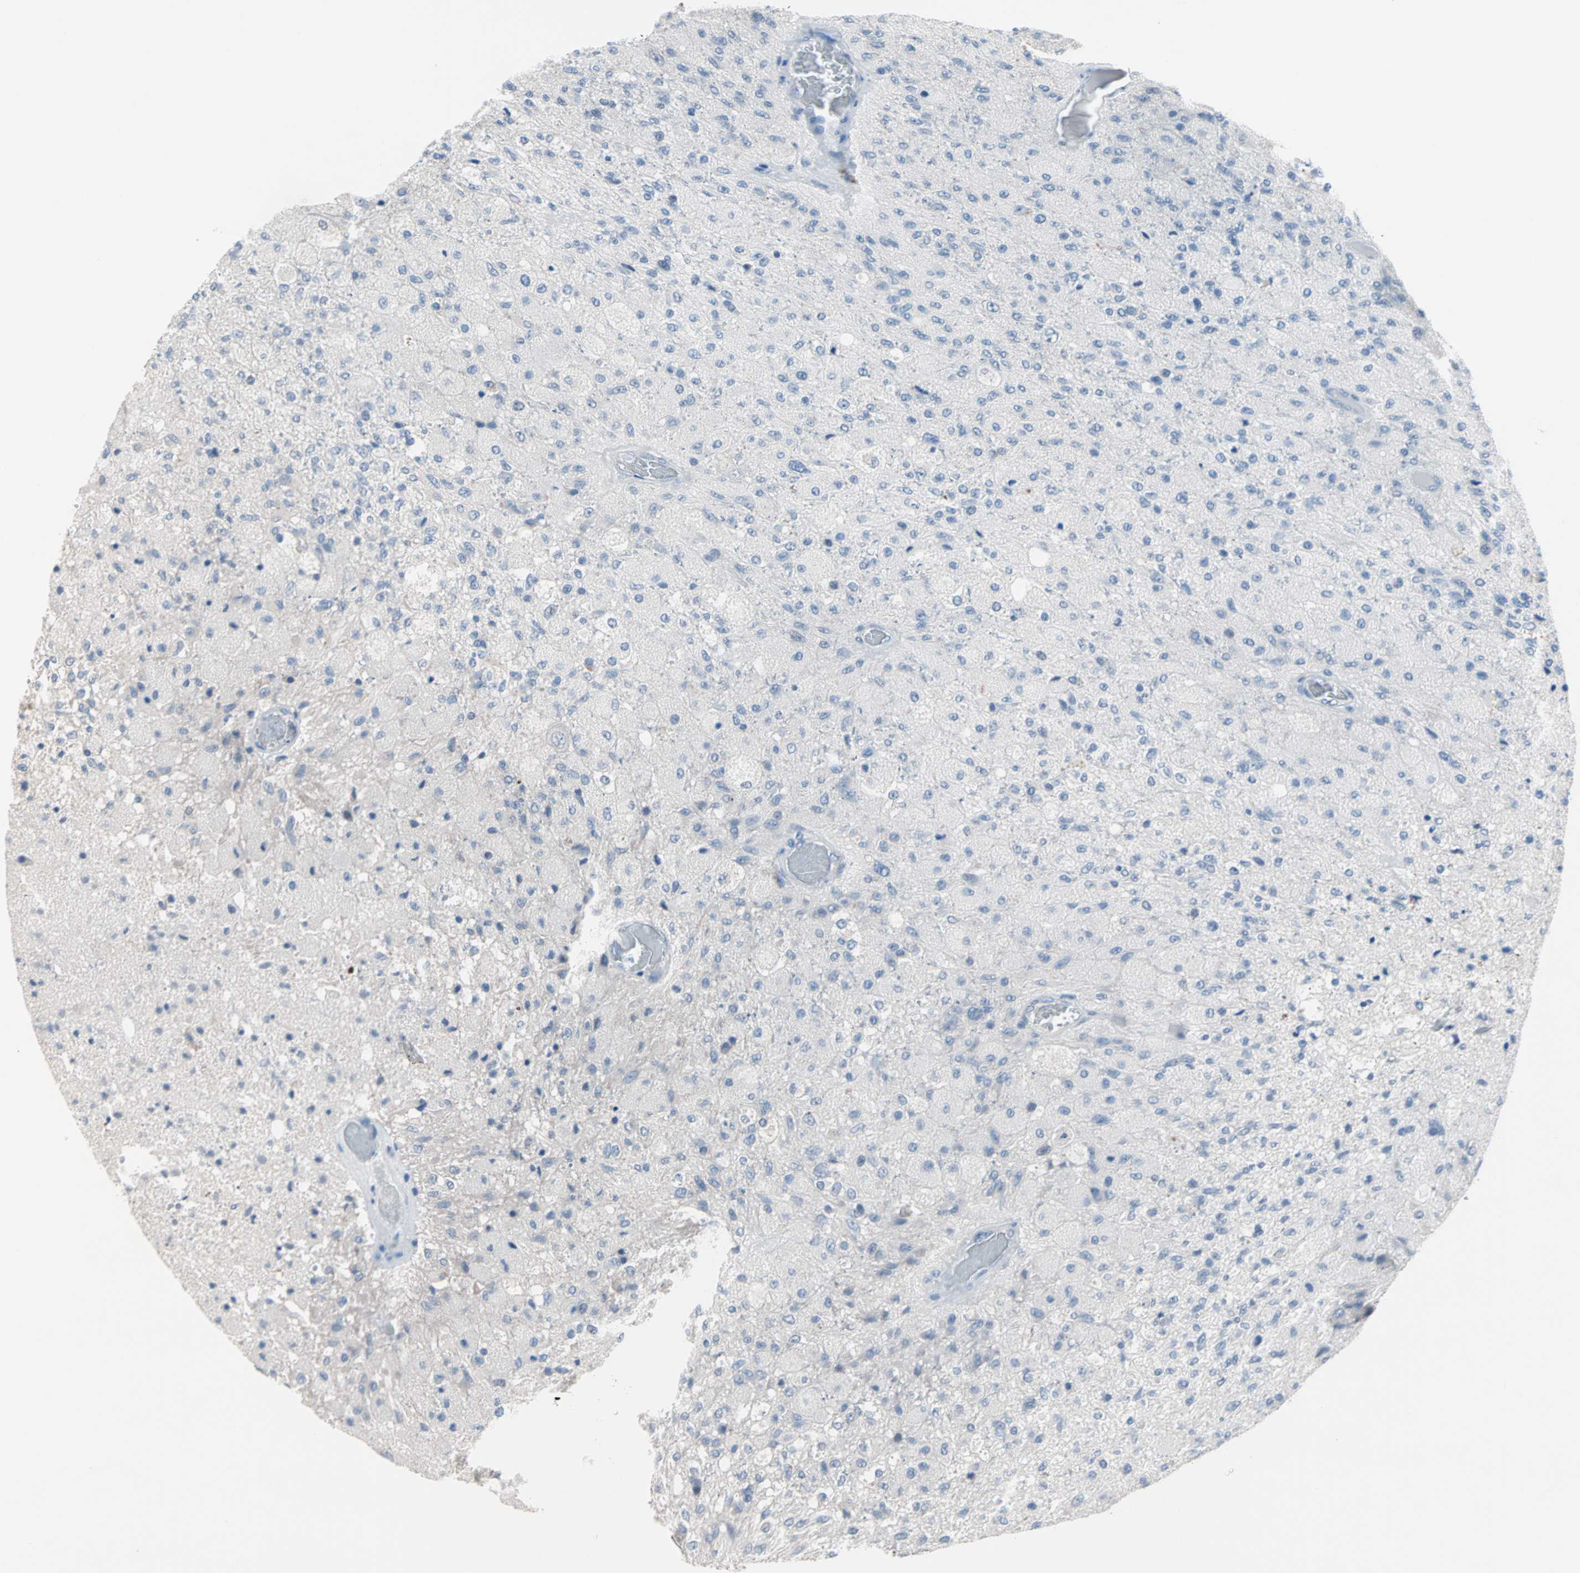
{"staining": {"intensity": "negative", "quantity": "none", "location": "none"}, "tissue": "glioma", "cell_type": "Tumor cells", "image_type": "cancer", "snomed": [{"axis": "morphology", "description": "Normal tissue, NOS"}, {"axis": "morphology", "description": "Glioma, malignant, High grade"}, {"axis": "topography", "description": "Cerebral cortex"}], "caption": "An image of human glioma is negative for staining in tumor cells.", "gene": "ULBP1", "patient": {"sex": "male", "age": 77}}